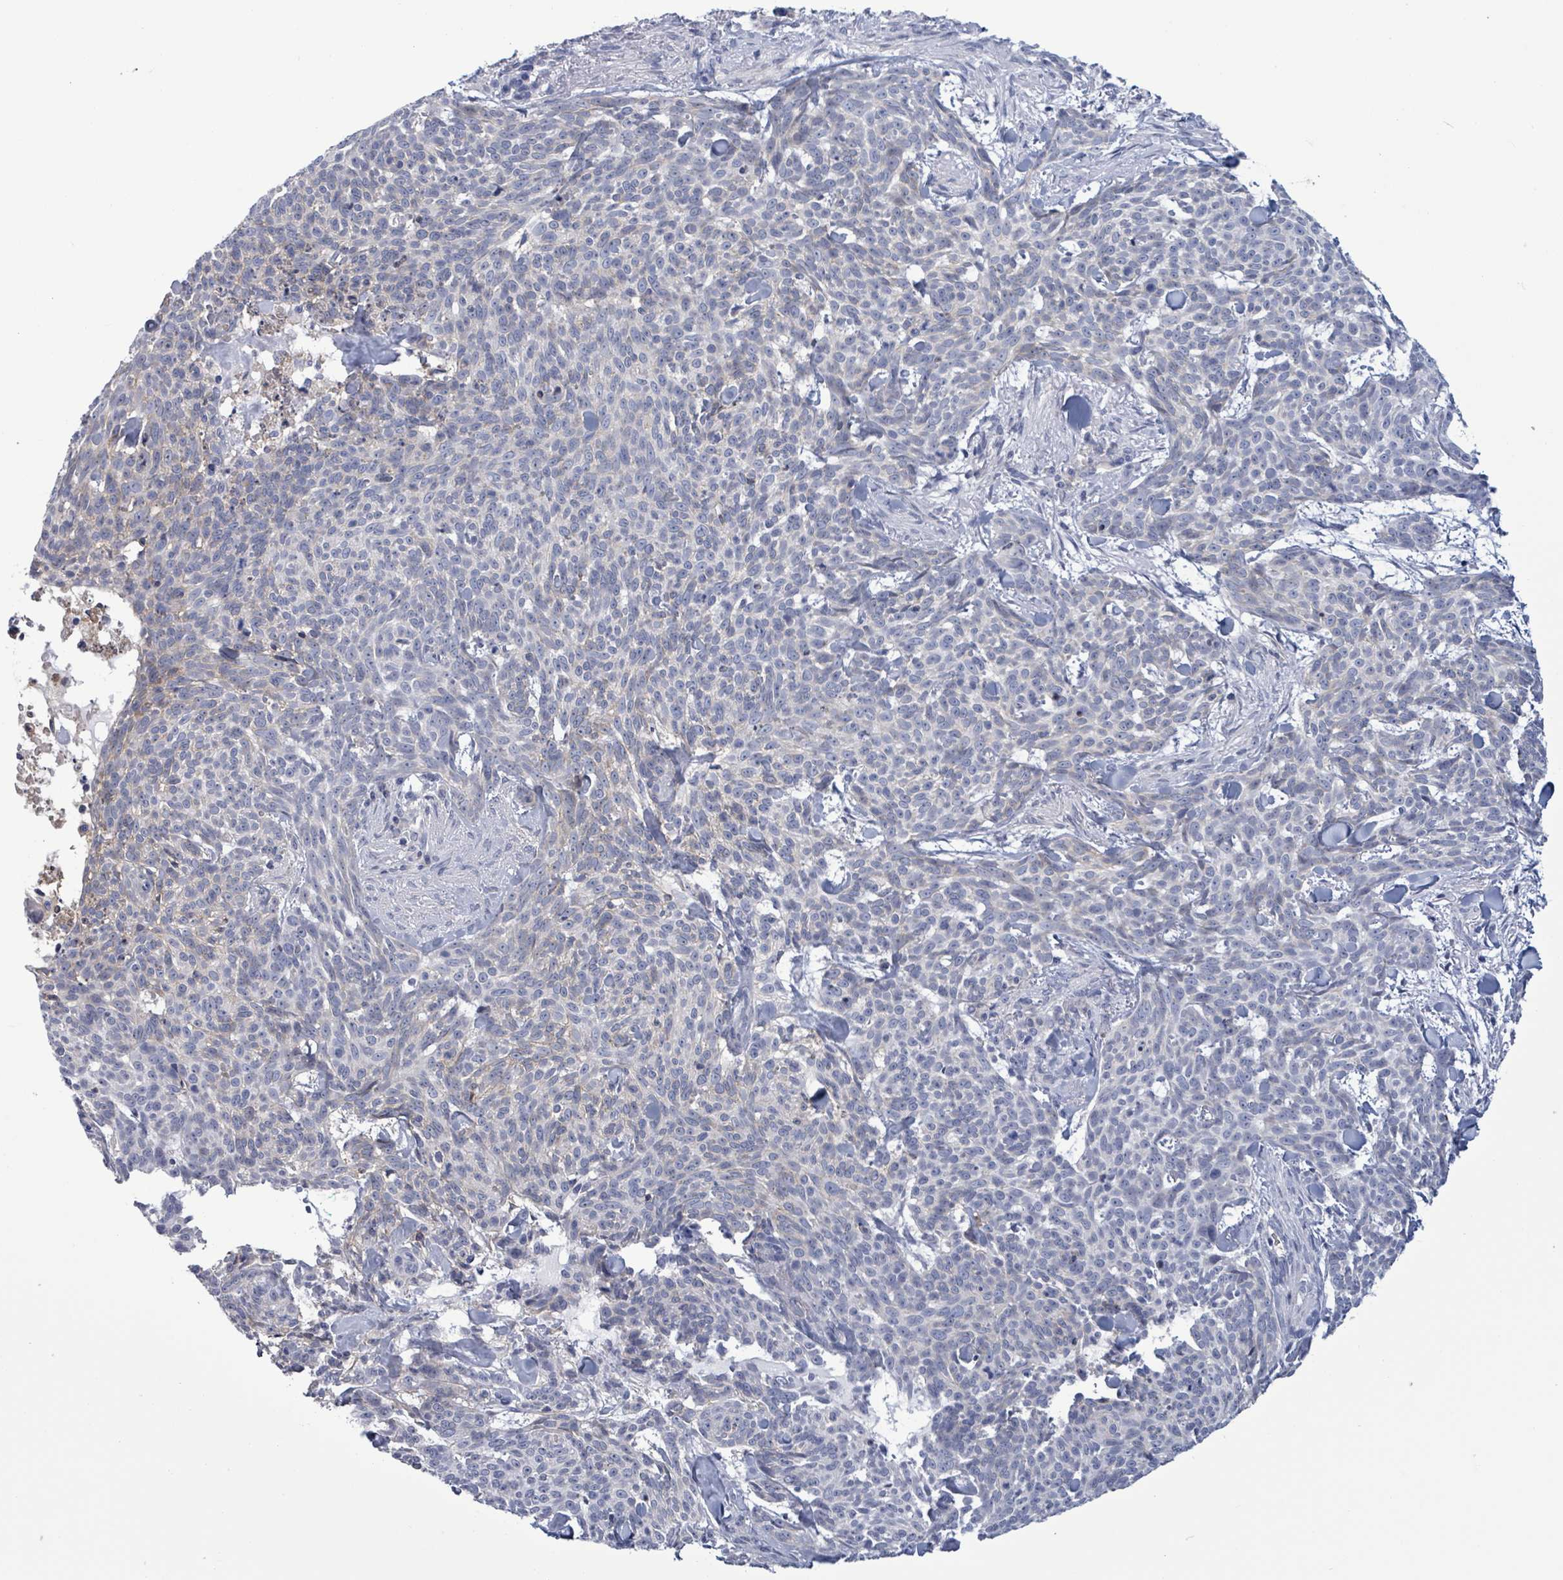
{"staining": {"intensity": "negative", "quantity": "none", "location": "none"}, "tissue": "skin cancer", "cell_type": "Tumor cells", "image_type": "cancer", "snomed": [{"axis": "morphology", "description": "Basal cell carcinoma"}, {"axis": "topography", "description": "Skin"}], "caption": "This is an IHC image of skin basal cell carcinoma. There is no staining in tumor cells.", "gene": "BSG", "patient": {"sex": "female", "age": 93}}